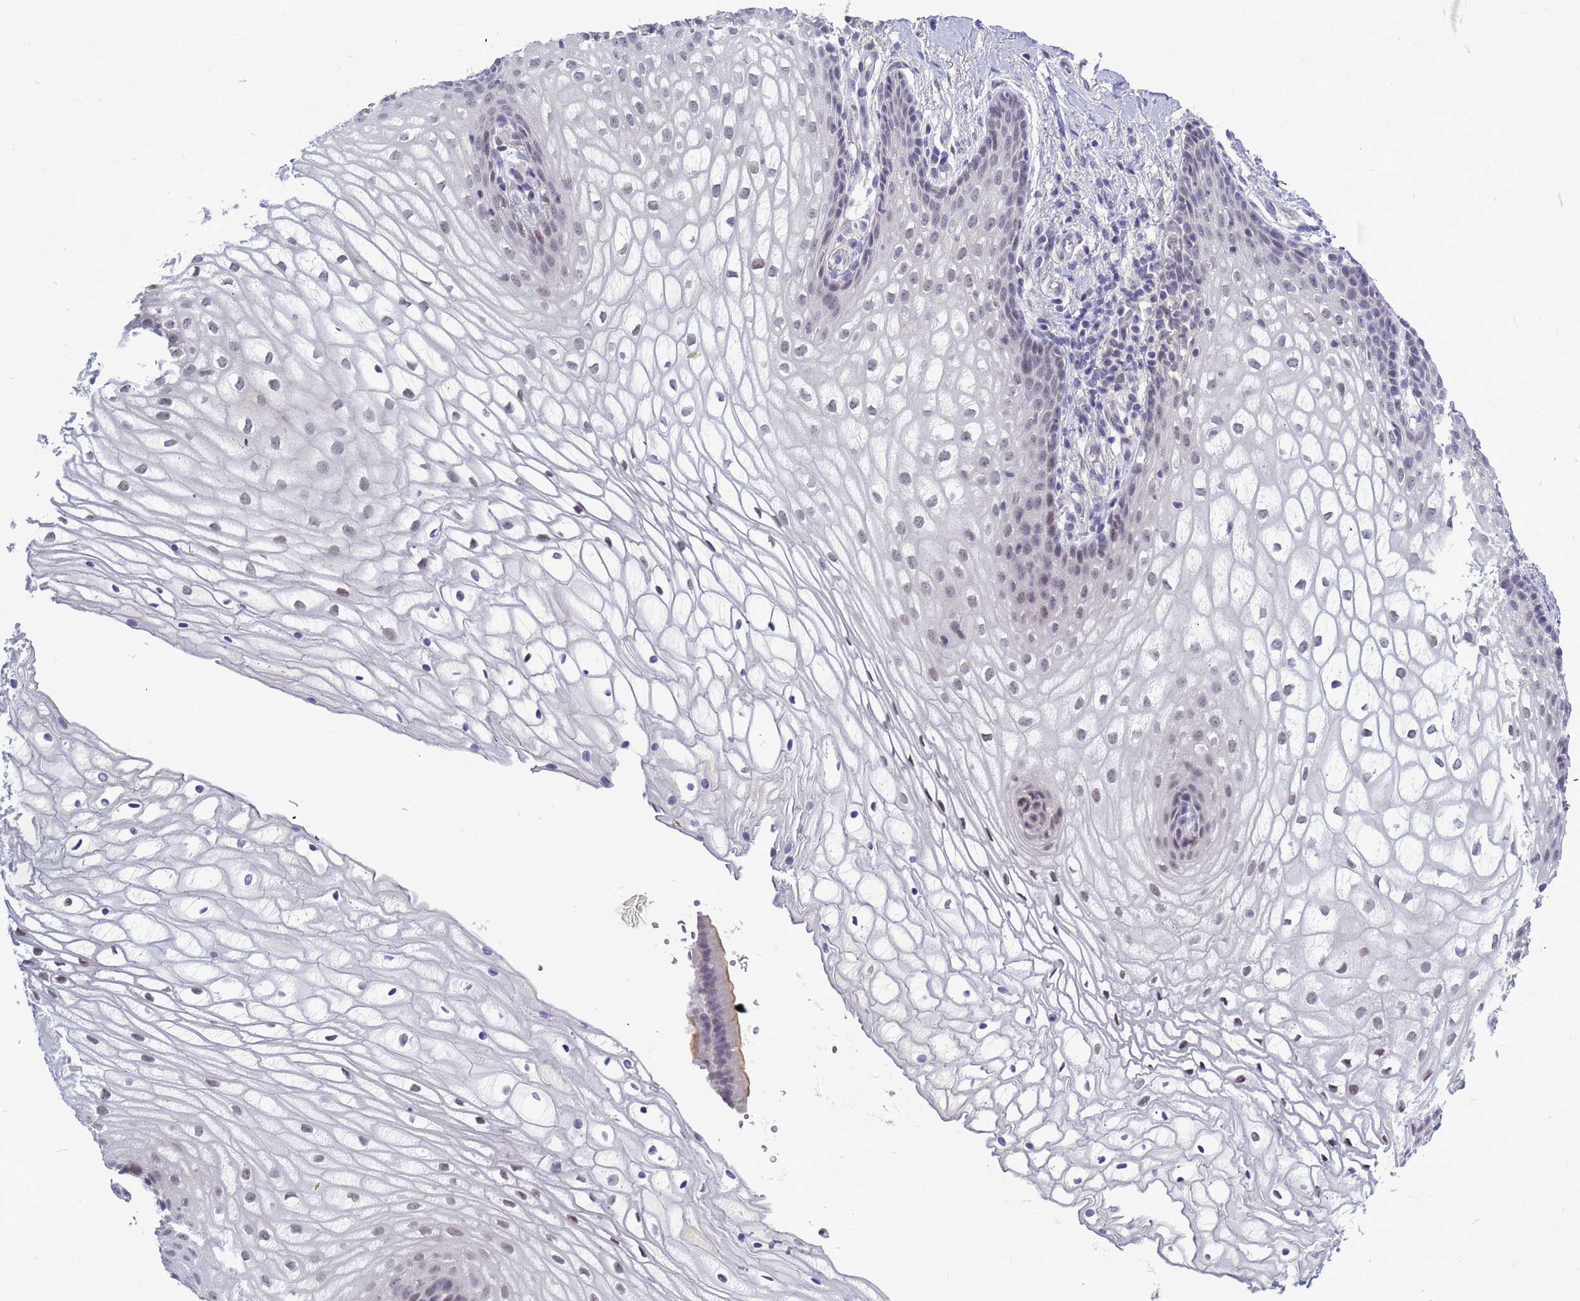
{"staining": {"intensity": "weak", "quantity": "<25%", "location": "nuclear"}, "tissue": "vagina", "cell_type": "Squamous epithelial cells", "image_type": "normal", "snomed": [{"axis": "morphology", "description": "Normal tissue, NOS"}, {"axis": "topography", "description": "Vagina"}], "caption": "Image shows no significant protein staining in squamous epithelial cells of unremarkable vagina.", "gene": "CXorf65", "patient": {"sex": "female", "age": 60}}